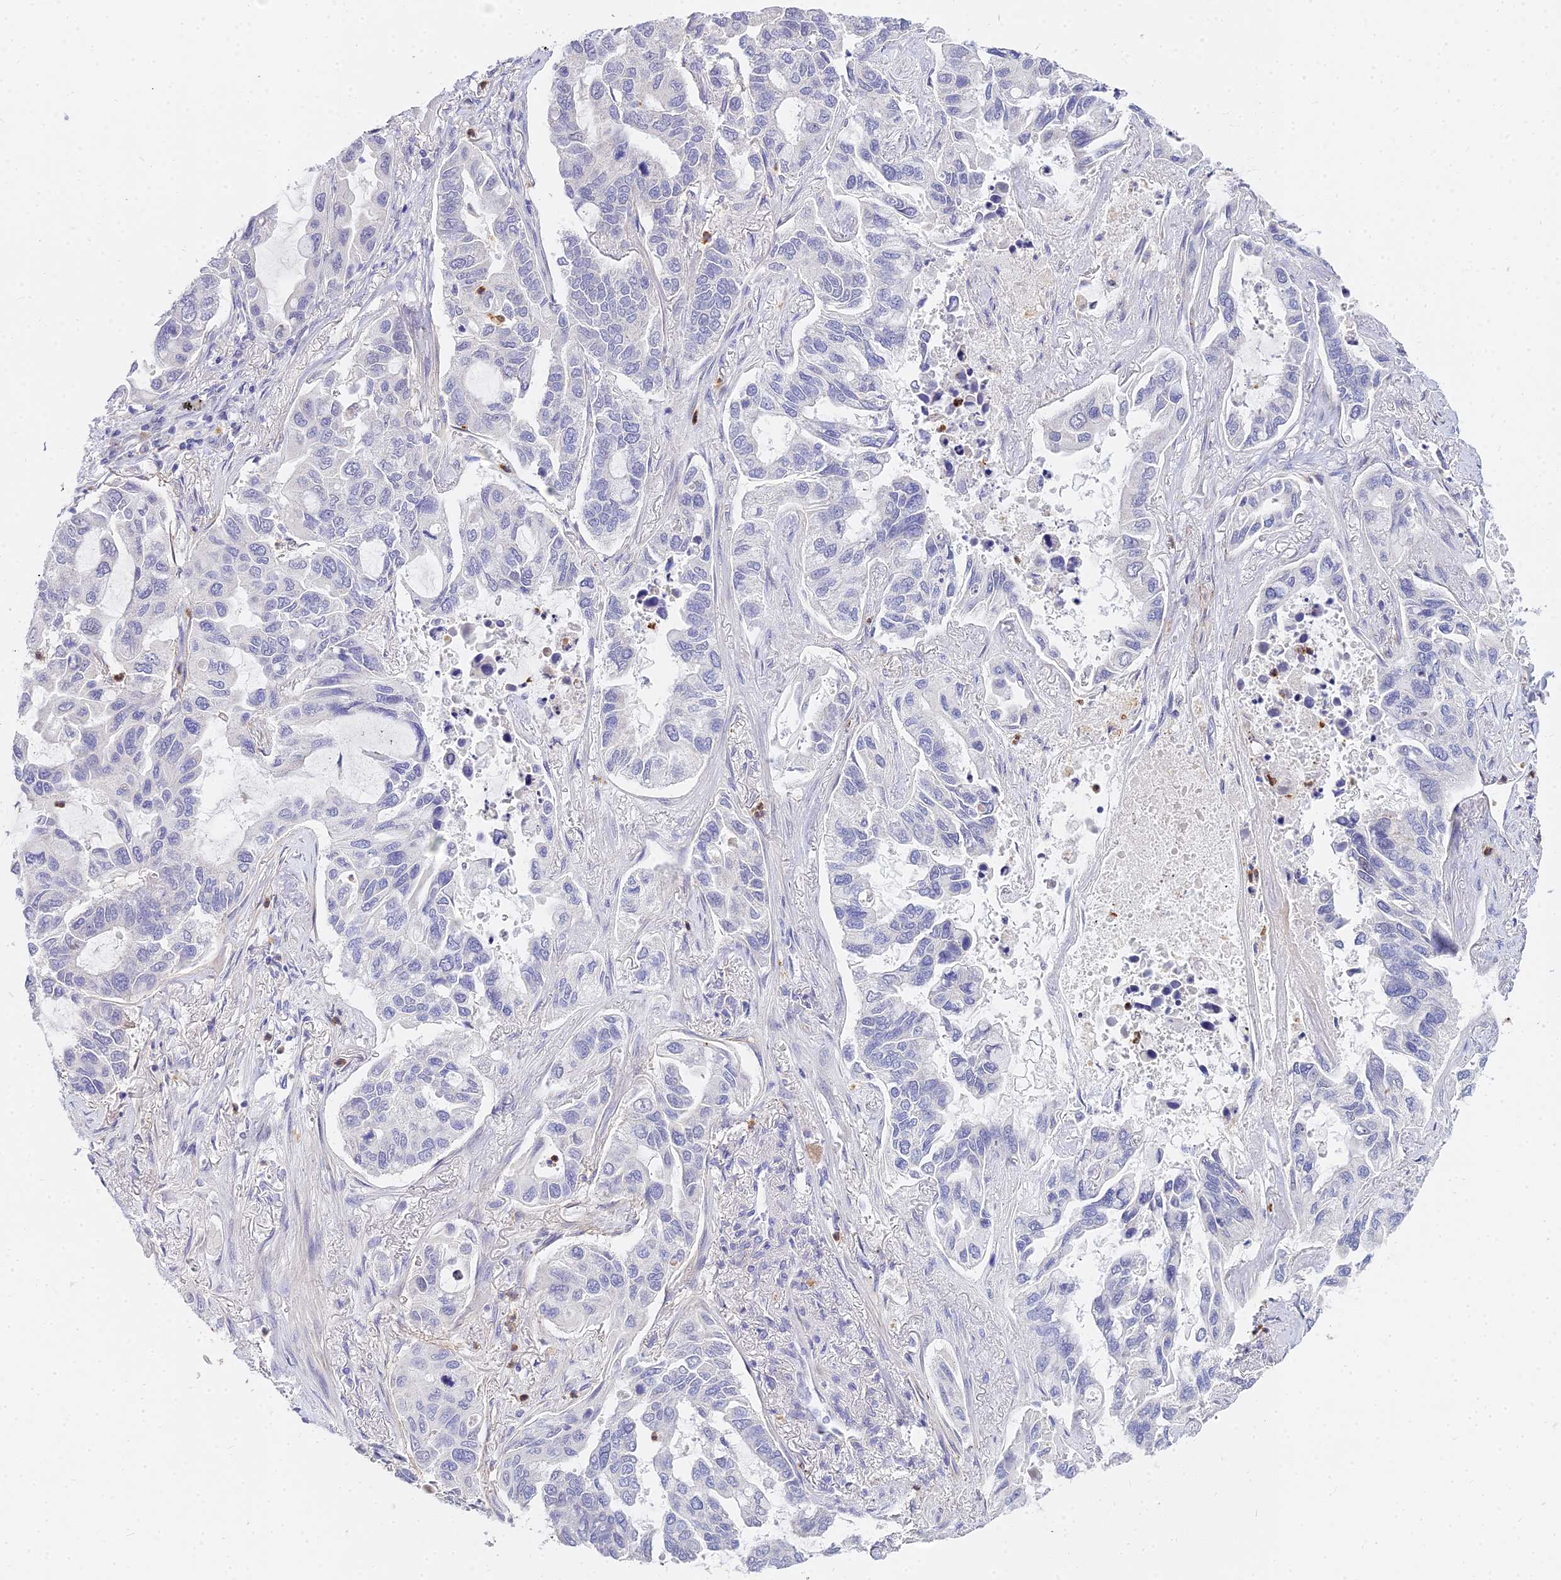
{"staining": {"intensity": "negative", "quantity": "none", "location": "none"}, "tissue": "lung cancer", "cell_type": "Tumor cells", "image_type": "cancer", "snomed": [{"axis": "morphology", "description": "Adenocarcinoma, NOS"}, {"axis": "topography", "description": "Lung"}], "caption": "Immunohistochemistry (IHC) image of human adenocarcinoma (lung) stained for a protein (brown), which displays no staining in tumor cells.", "gene": "VWC2L", "patient": {"sex": "male", "age": 64}}